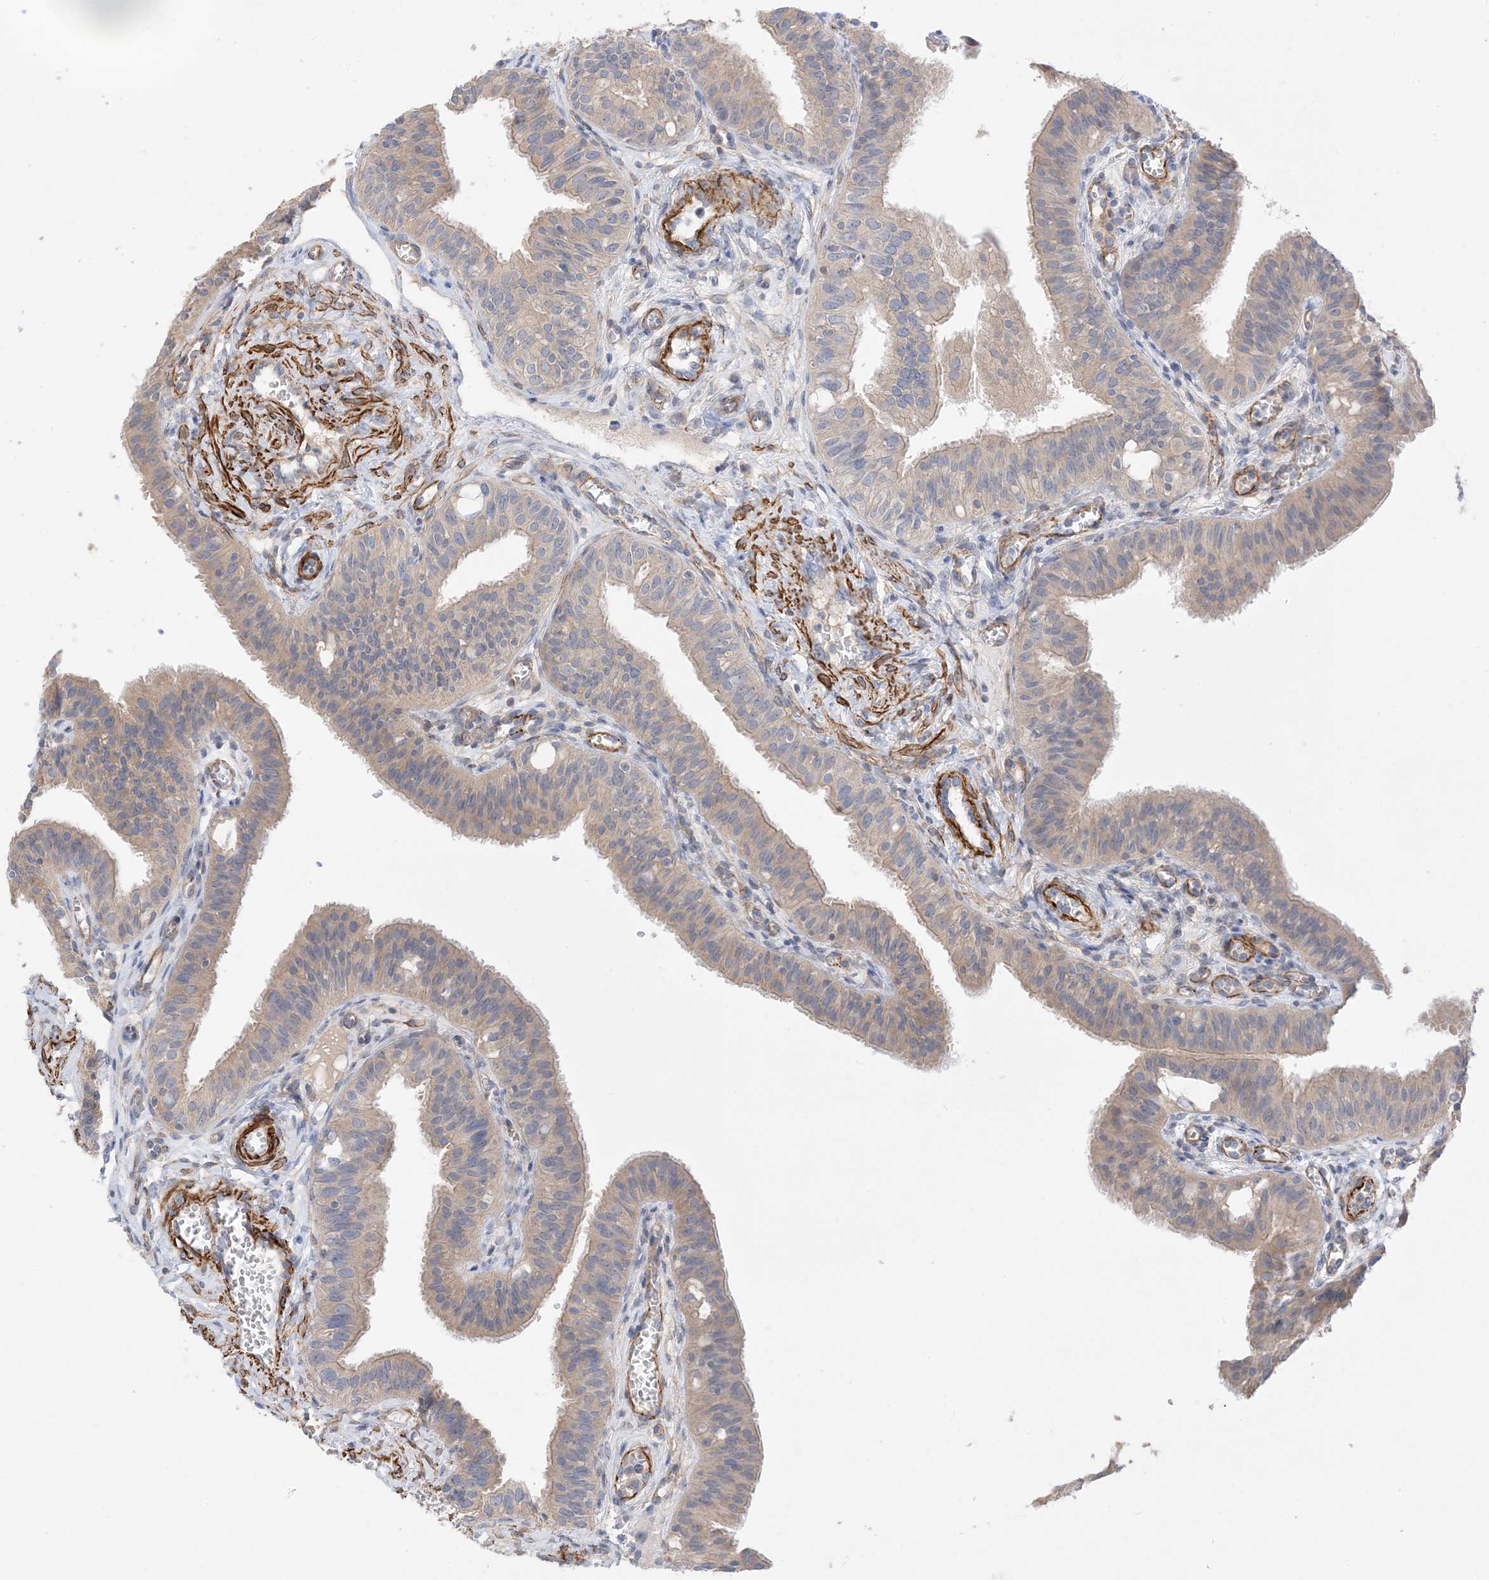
{"staining": {"intensity": "weak", "quantity": "25%-75%", "location": "cytoplasmic/membranous"}, "tissue": "fallopian tube", "cell_type": "Glandular cells", "image_type": "normal", "snomed": [{"axis": "morphology", "description": "Normal tissue, NOS"}, {"axis": "topography", "description": "Fallopian tube"}, {"axis": "topography", "description": "Ovary"}], "caption": "Weak cytoplasmic/membranous protein expression is appreciated in approximately 25%-75% of glandular cells in fallopian tube. Nuclei are stained in blue.", "gene": "KIFBP", "patient": {"sex": "female", "age": 42}}